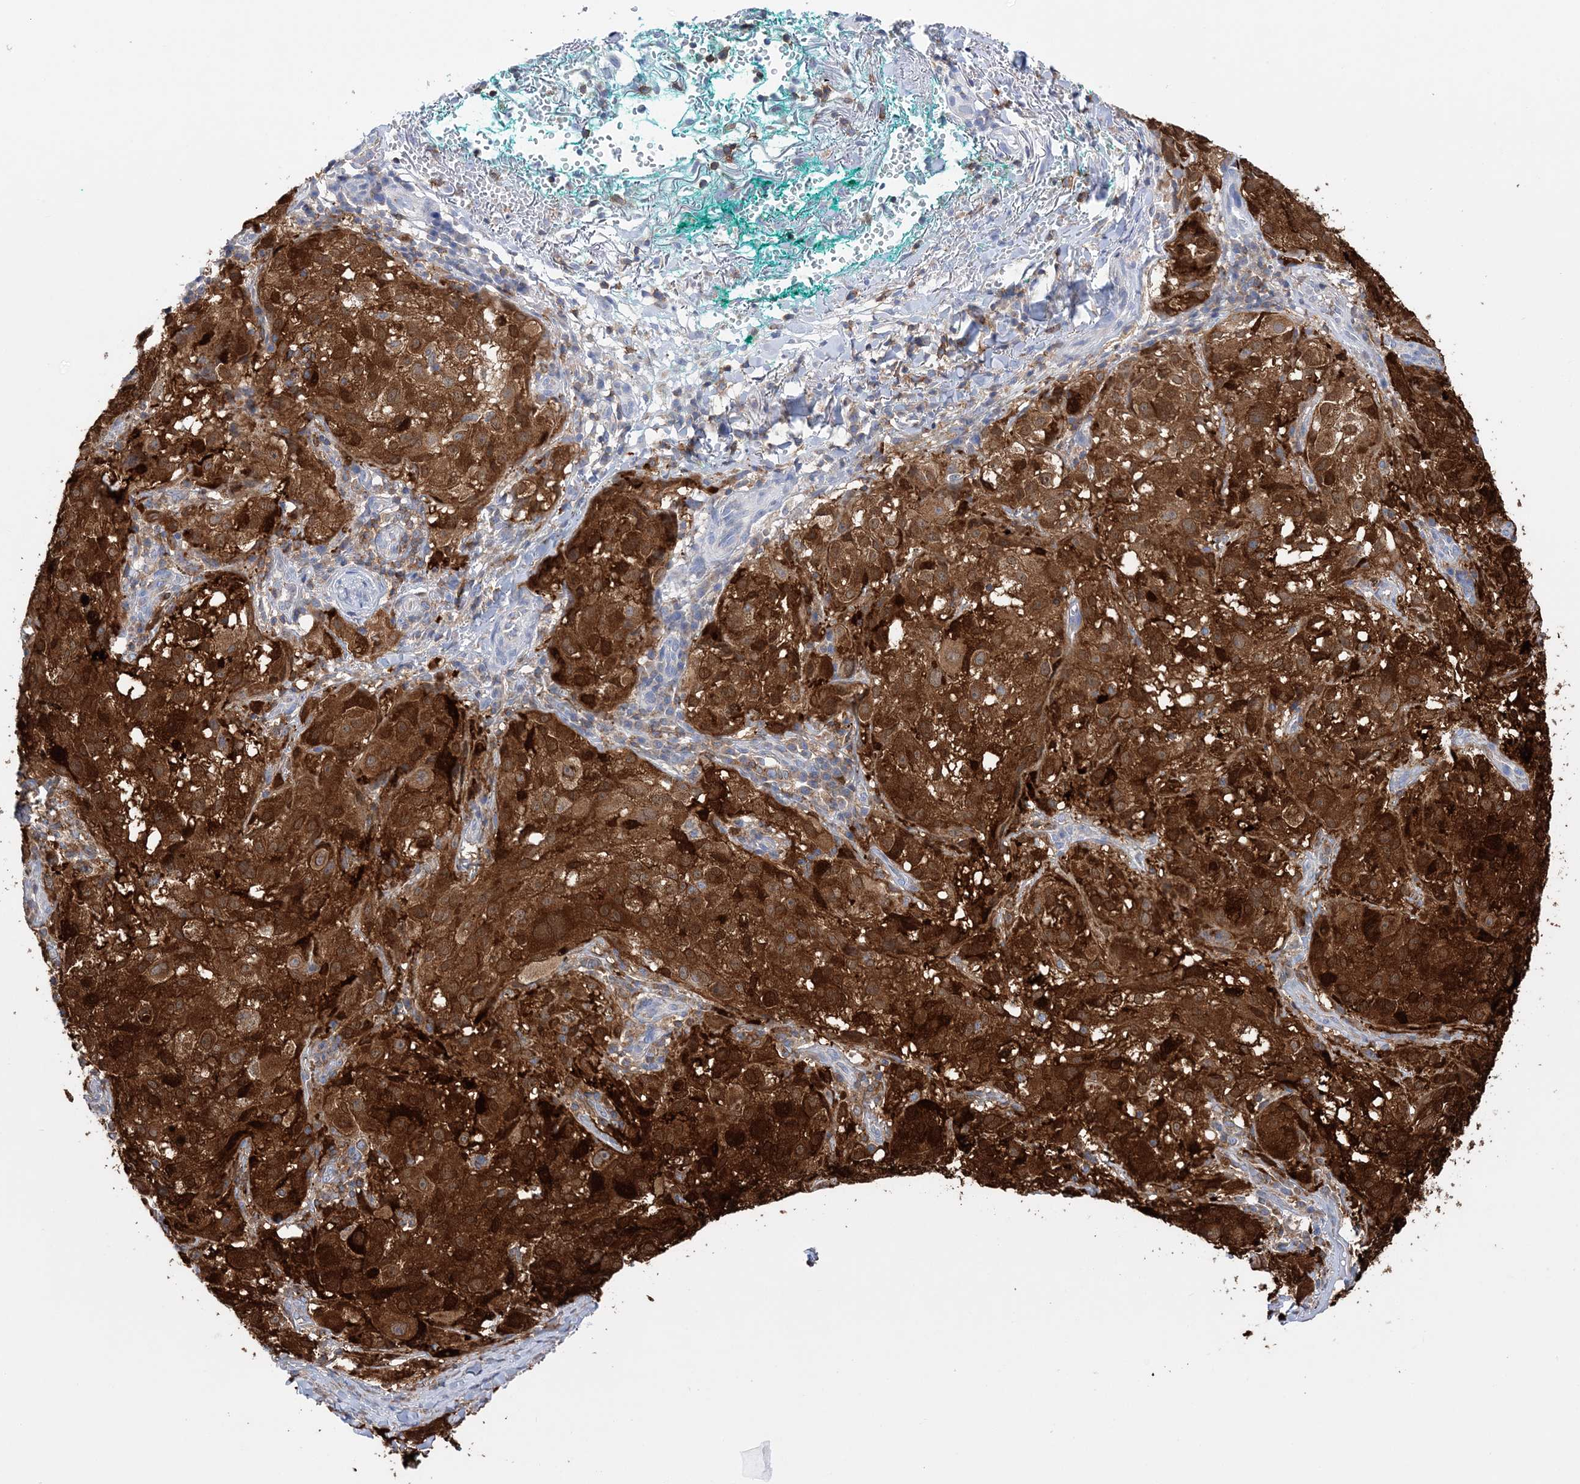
{"staining": {"intensity": "strong", "quantity": ">75%", "location": "cytoplasmic/membranous"}, "tissue": "melanoma", "cell_type": "Tumor cells", "image_type": "cancer", "snomed": [{"axis": "morphology", "description": "Necrosis, NOS"}, {"axis": "morphology", "description": "Malignant melanoma, NOS"}, {"axis": "topography", "description": "Skin"}], "caption": "Melanoma stained for a protein (brown) displays strong cytoplasmic/membranous positive staining in approximately >75% of tumor cells.", "gene": "TTC32", "patient": {"sex": "female", "age": 87}}